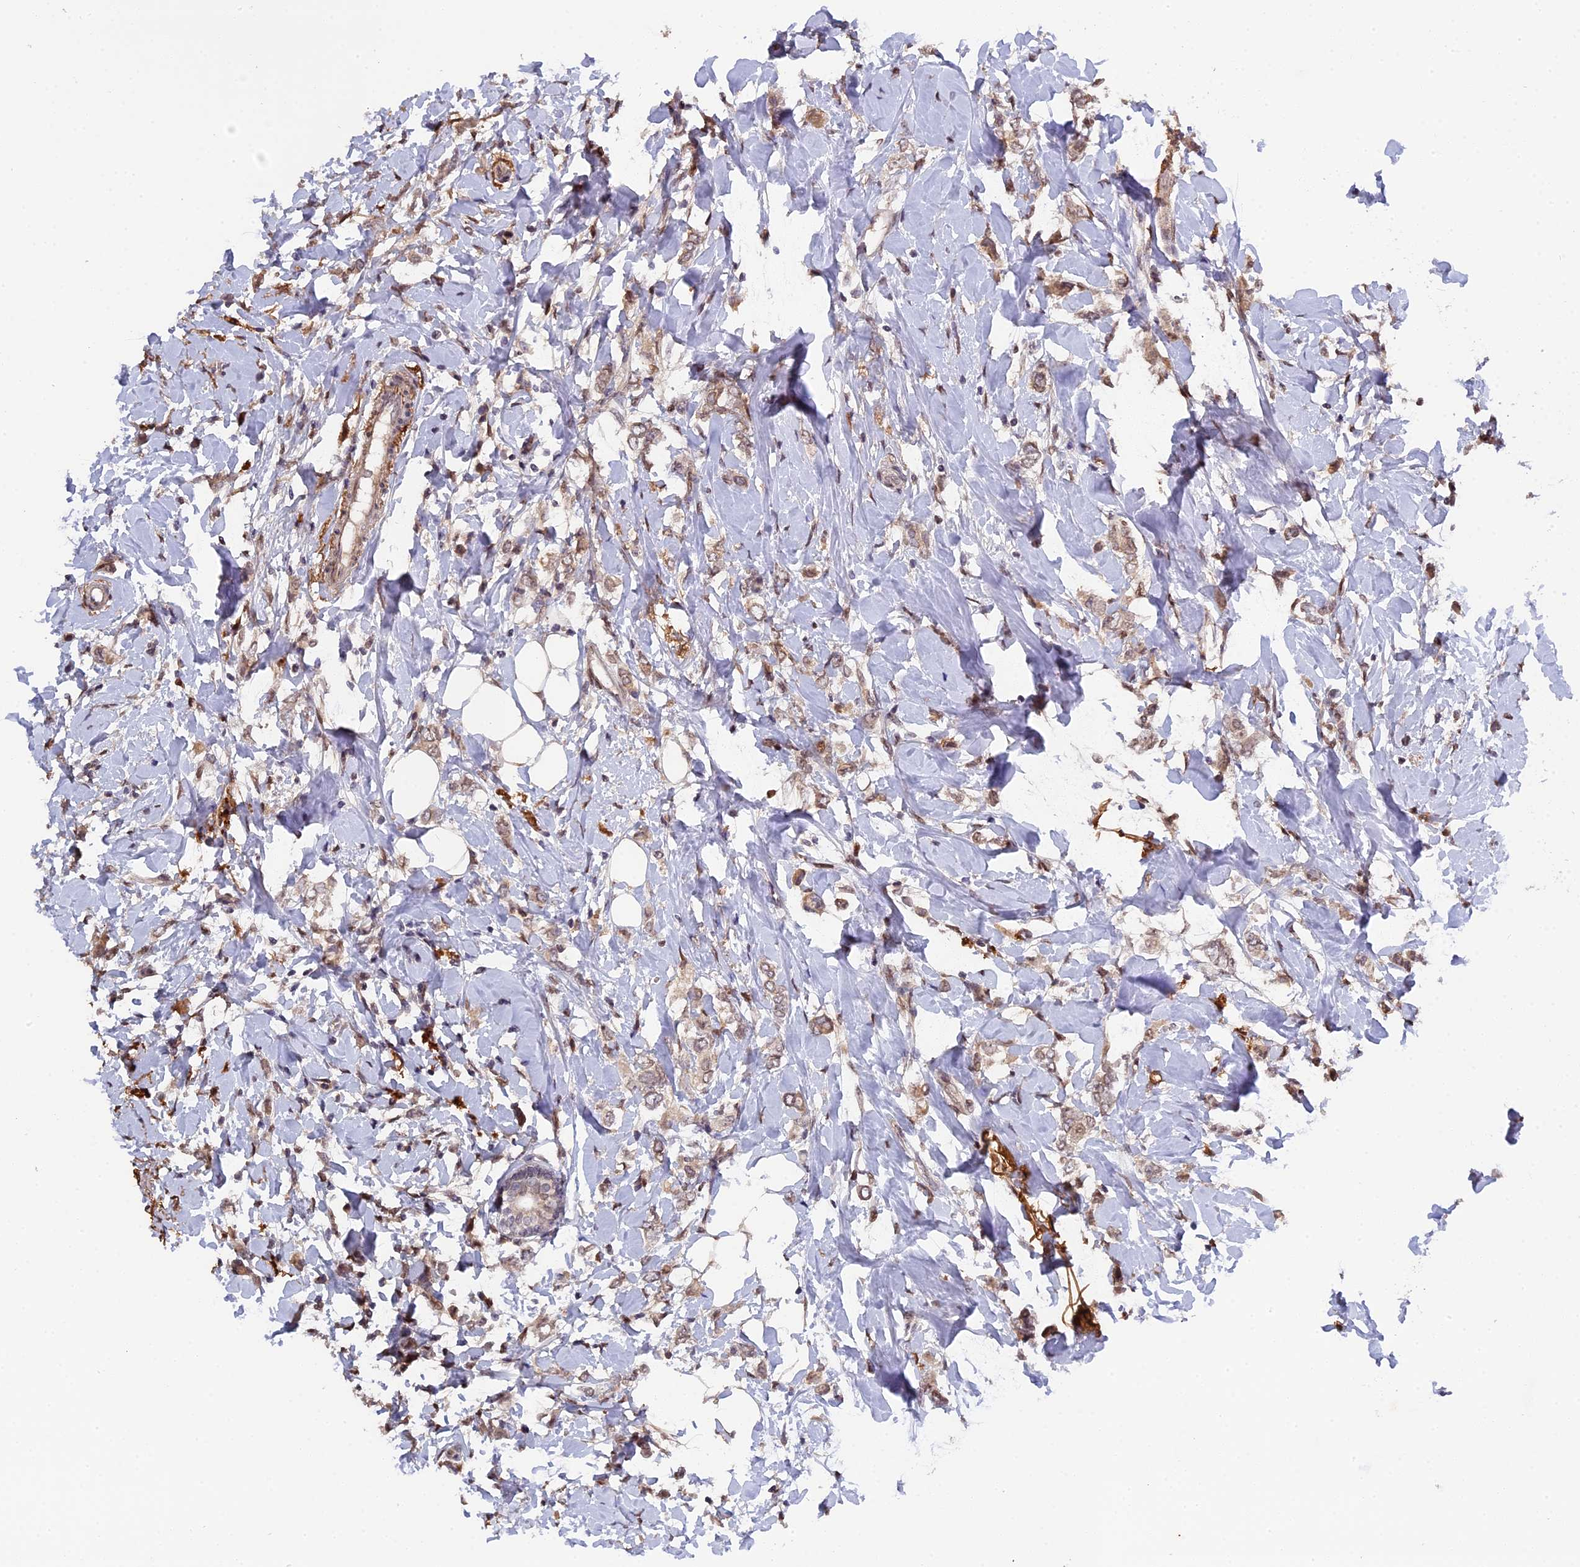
{"staining": {"intensity": "weak", "quantity": ">75%", "location": "cytoplasmic/membranous,nuclear"}, "tissue": "breast cancer", "cell_type": "Tumor cells", "image_type": "cancer", "snomed": [{"axis": "morphology", "description": "Normal tissue, NOS"}, {"axis": "morphology", "description": "Lobular carcinoma"}, {"axis": "topography", "description": "Breast"}], "caption": "Breast cancer stained with a protein marker reveals weak staining in tumor cells.", "gene": "PYGO1", "patient": {"sex": "female", "age": 47}}